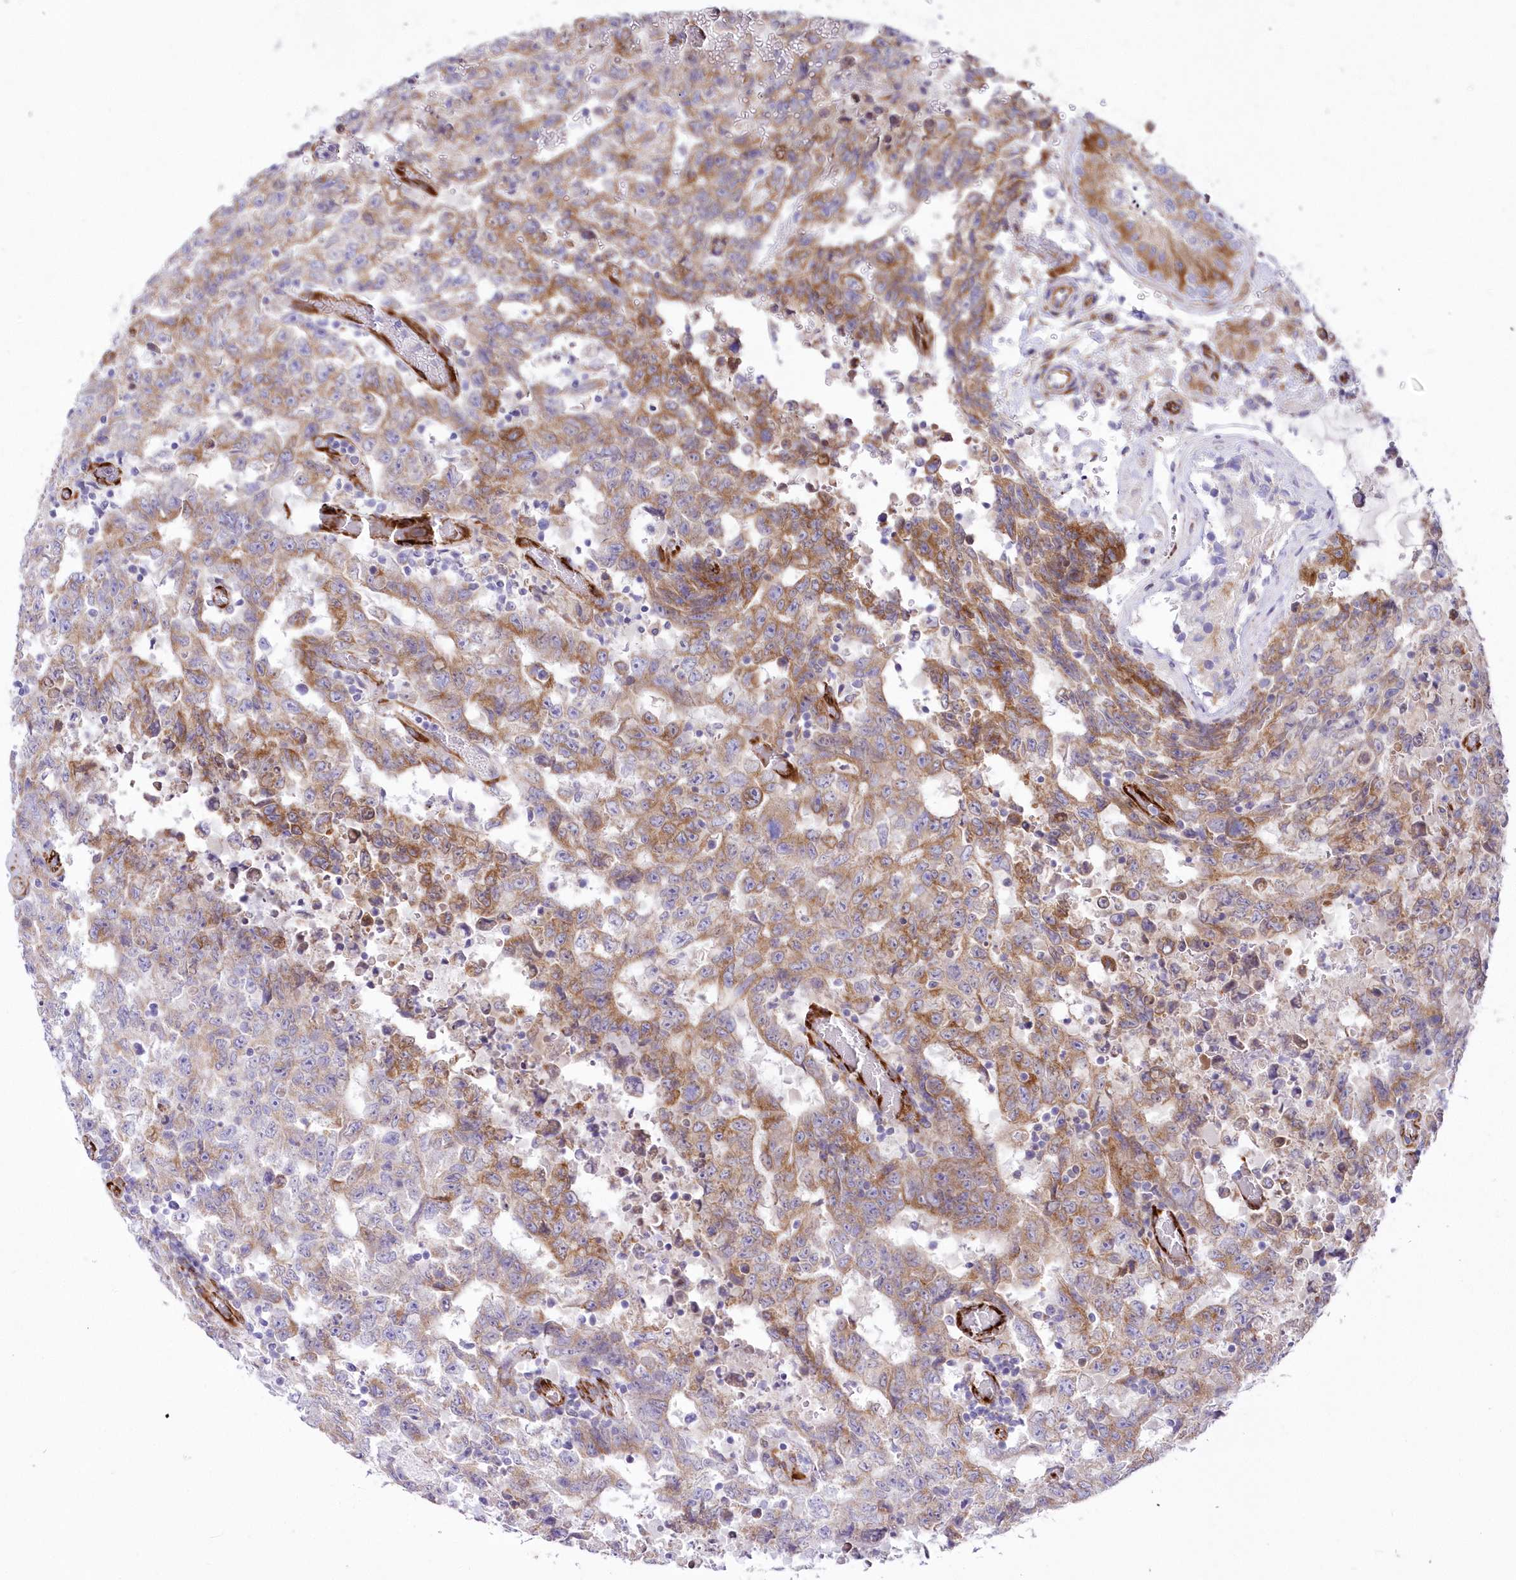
{"staining": {"intensity": "moderate", "quantity": ">75%", "location": "cytoplasmic/membranous"}, "tissue": "testis cancer", "cell_type": "Tumor cells", "image_type": "cancer", "snomed": [{"axis": "morphology", "description": "Carcinoma, Embryonal, NOS"}, {"axis": "topography", "description": "Testis"}], "caption": "Brown immunohistochemical staining in testis cancer (embryonal carcinoma) demonstrates moderate cytoplasmic/membranous expression in about >75% of tumor cells.", "gene": "YTHDC2", "patient": {"sex": "male", "age": 26}}